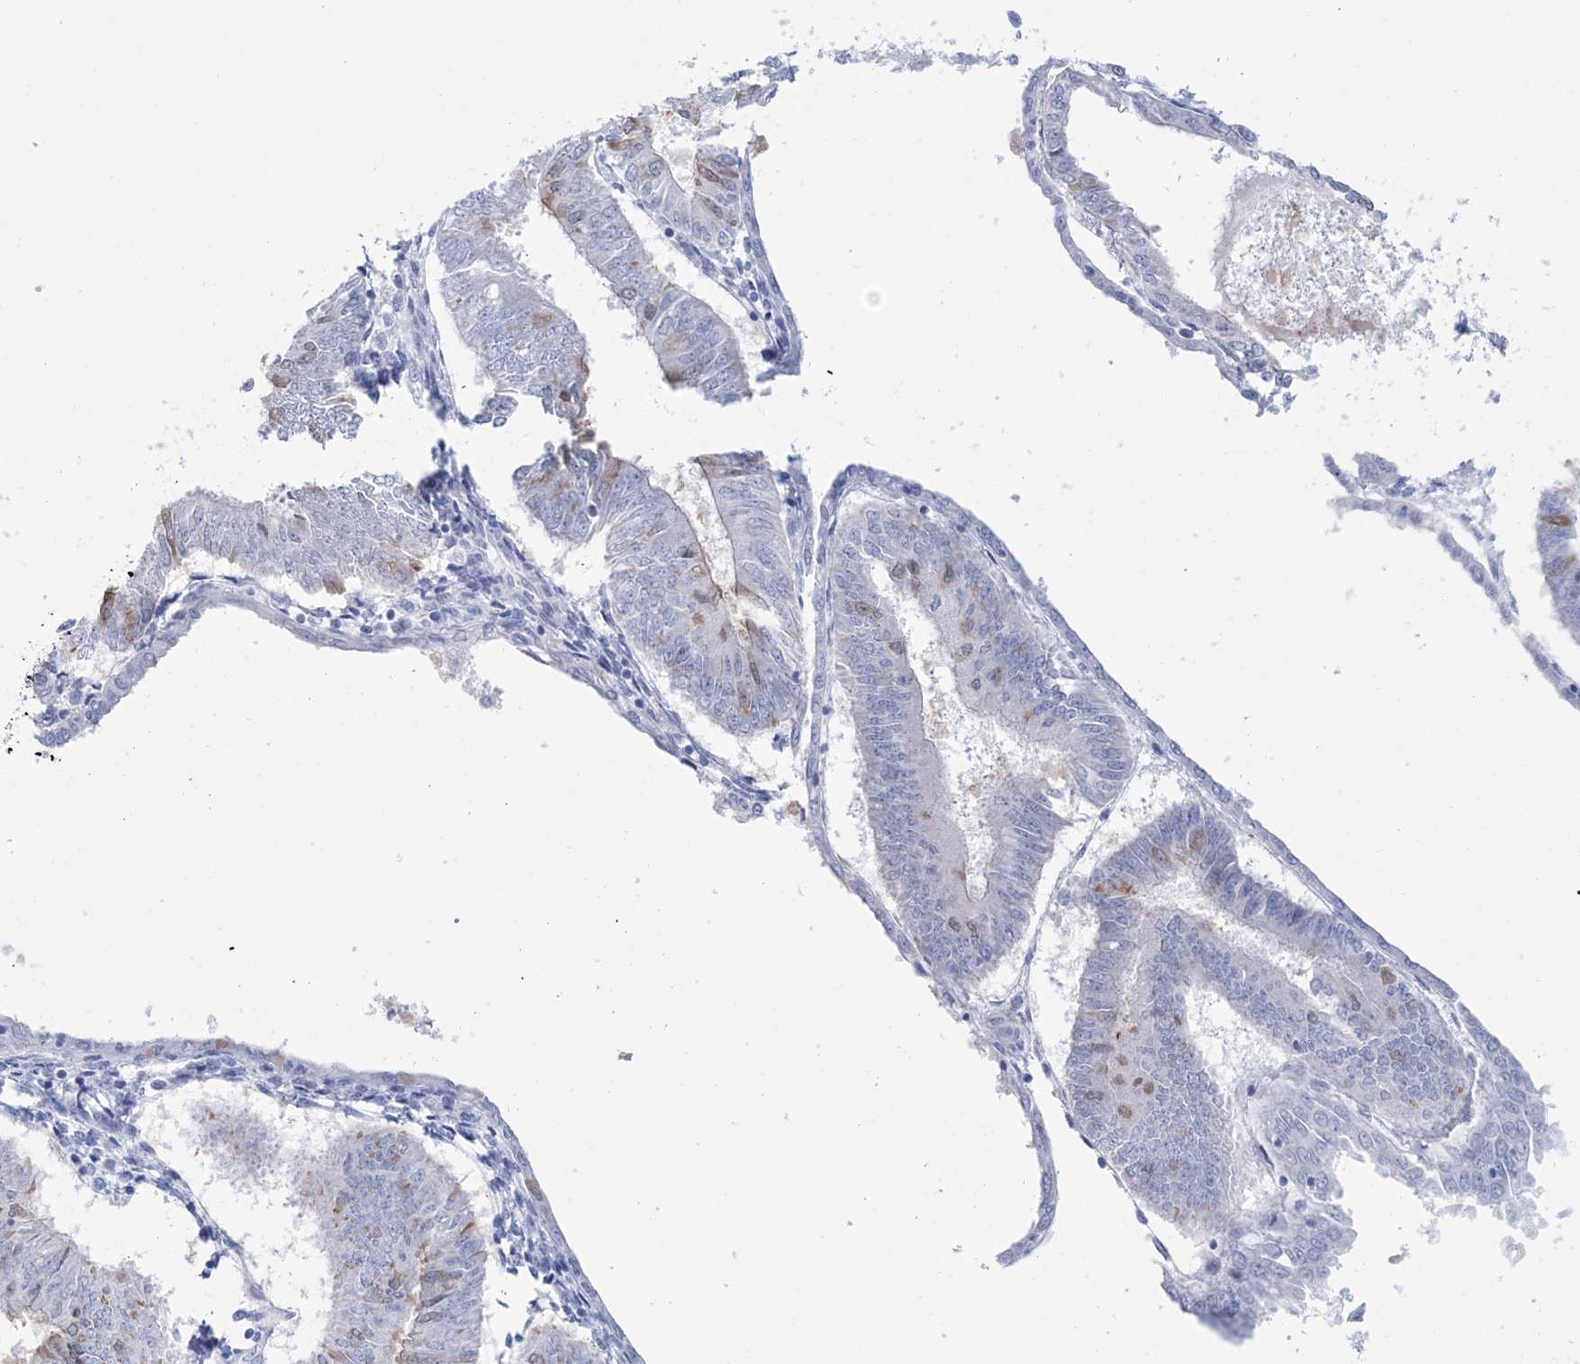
{"staining": {"intensity": "moderate", "quantity": "<25%", "location": "cytoplasmic/membranous"}, "tissue": "endometrial cancer", "cell_type": "Tumor cells", "image_type": "cancer", "snomed": [{"axis": "morphology", "description": "Adenocarcinoma, NOS"}, {"axis": "topography", "description": "Endometrium"}], "caption": "Tumor cells demonstrate moderate cytoplasmic/membranous staining in about <25% of cells in adenocarcinoma (endometrial).", "gene": "DPCD", "patient": {"sex": "female", "age": 58}}